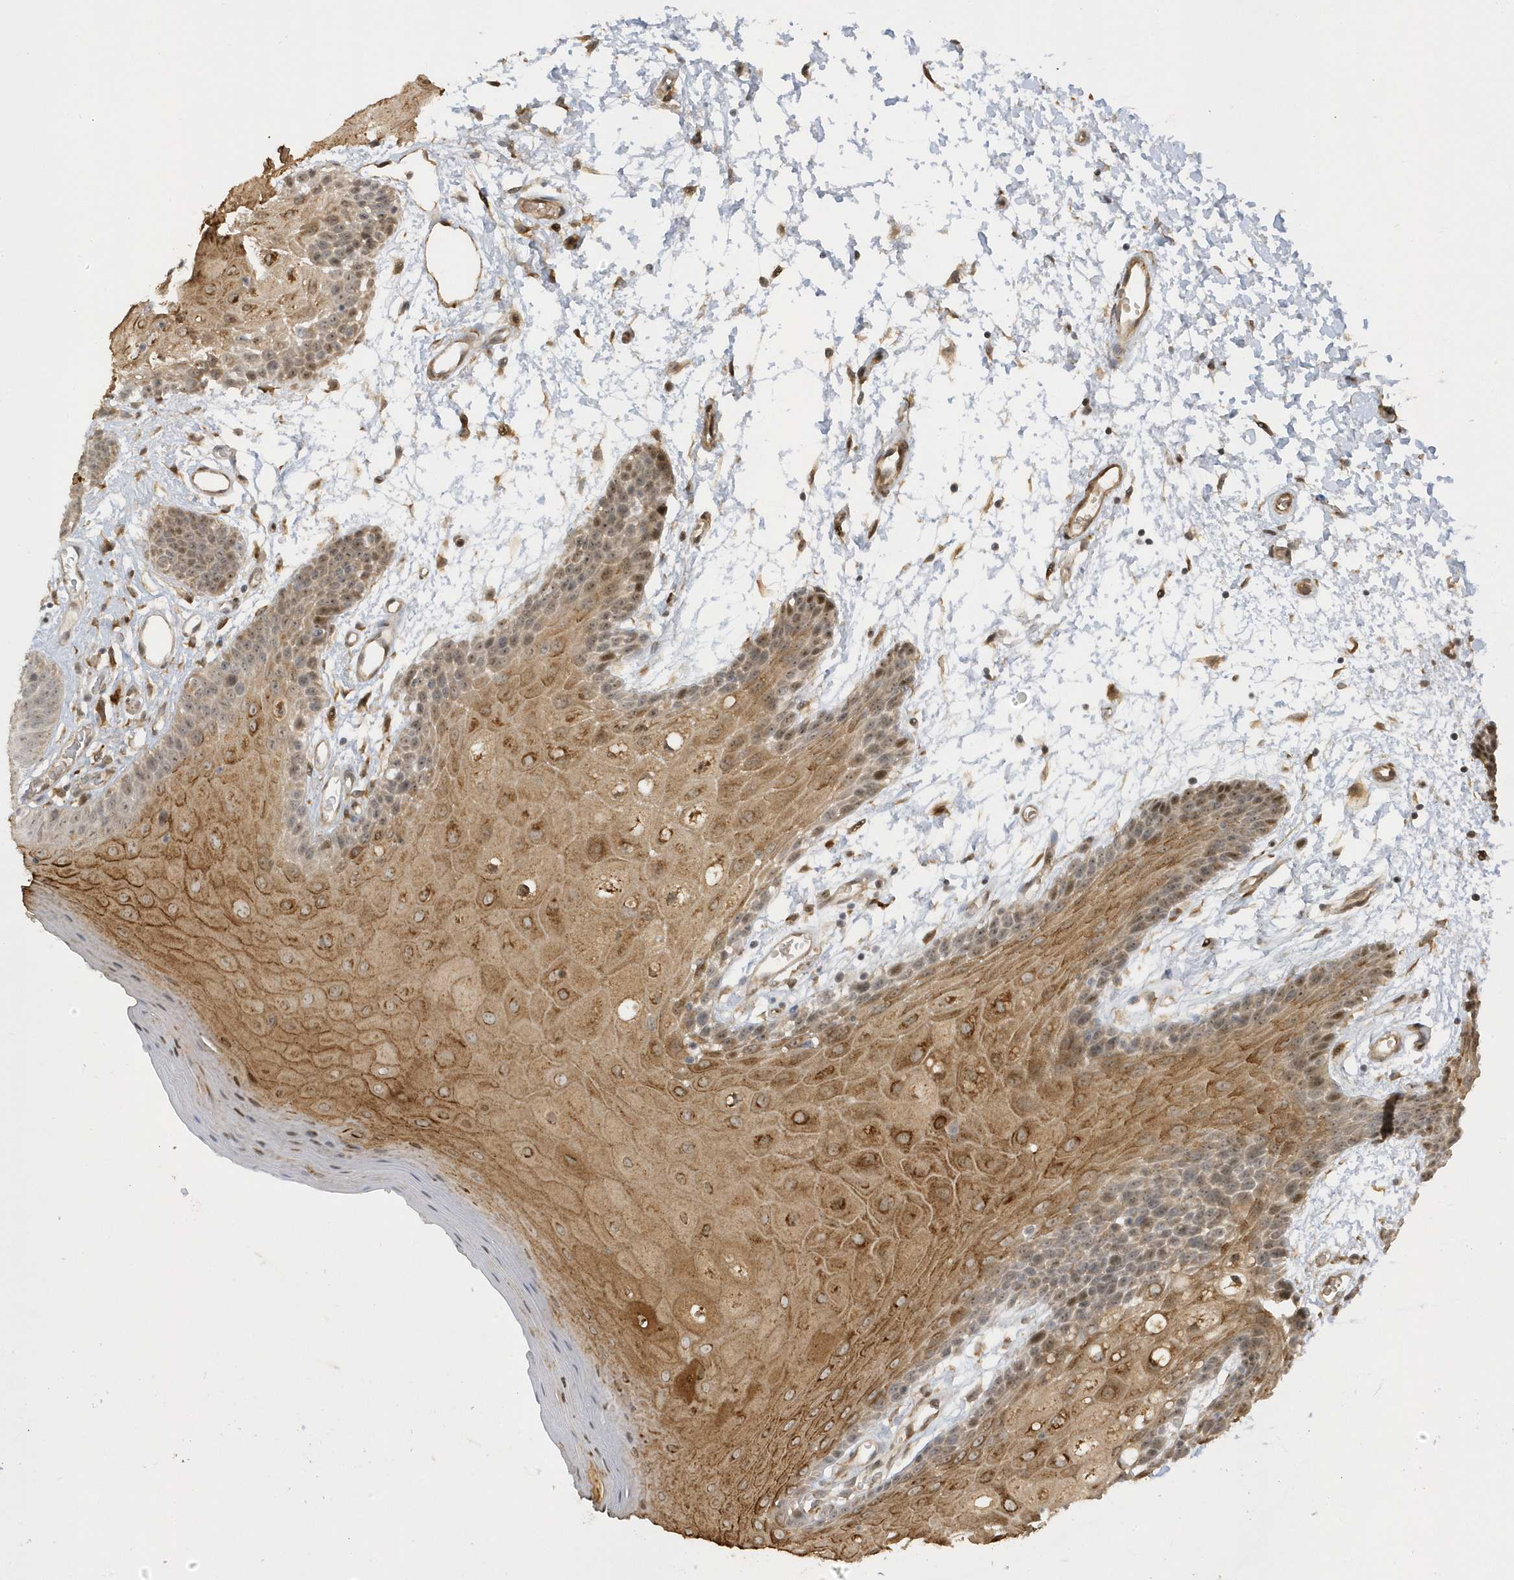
{"staining": {"intensity": "moderate", "quantity": ">75%", "location": "cytoplasmic/membranous,nuclear"}, "tissue": "oral mucosa", "cell_type": "Squamous epithelial cells", "image_type": "normal", "snomed": [{"axis": "morphology", "description": "Normal tissue, NOS"}, {"axis": "topography", "description": "Skeletal muscle"}, {"axis": "topography", "description": "Oral tissue"}, {"axis": "topography", "description": "Salivary gland"}, {"axis": "topography", "description": "Peripheral nerve tissue"}], "caption": "Squamous epithelial cells demonstrate medium levels of moderate cytoplasmic/membranous,nuclear staining in approximately >75% of cells in unremarkable human oral mucosa. (DAB (3,3'-diaminobenzidine) = brown stain, brightfield microscopy at high magnification).", "gene": "ECM2", "patient": {"sex": "male", "age": 54}}